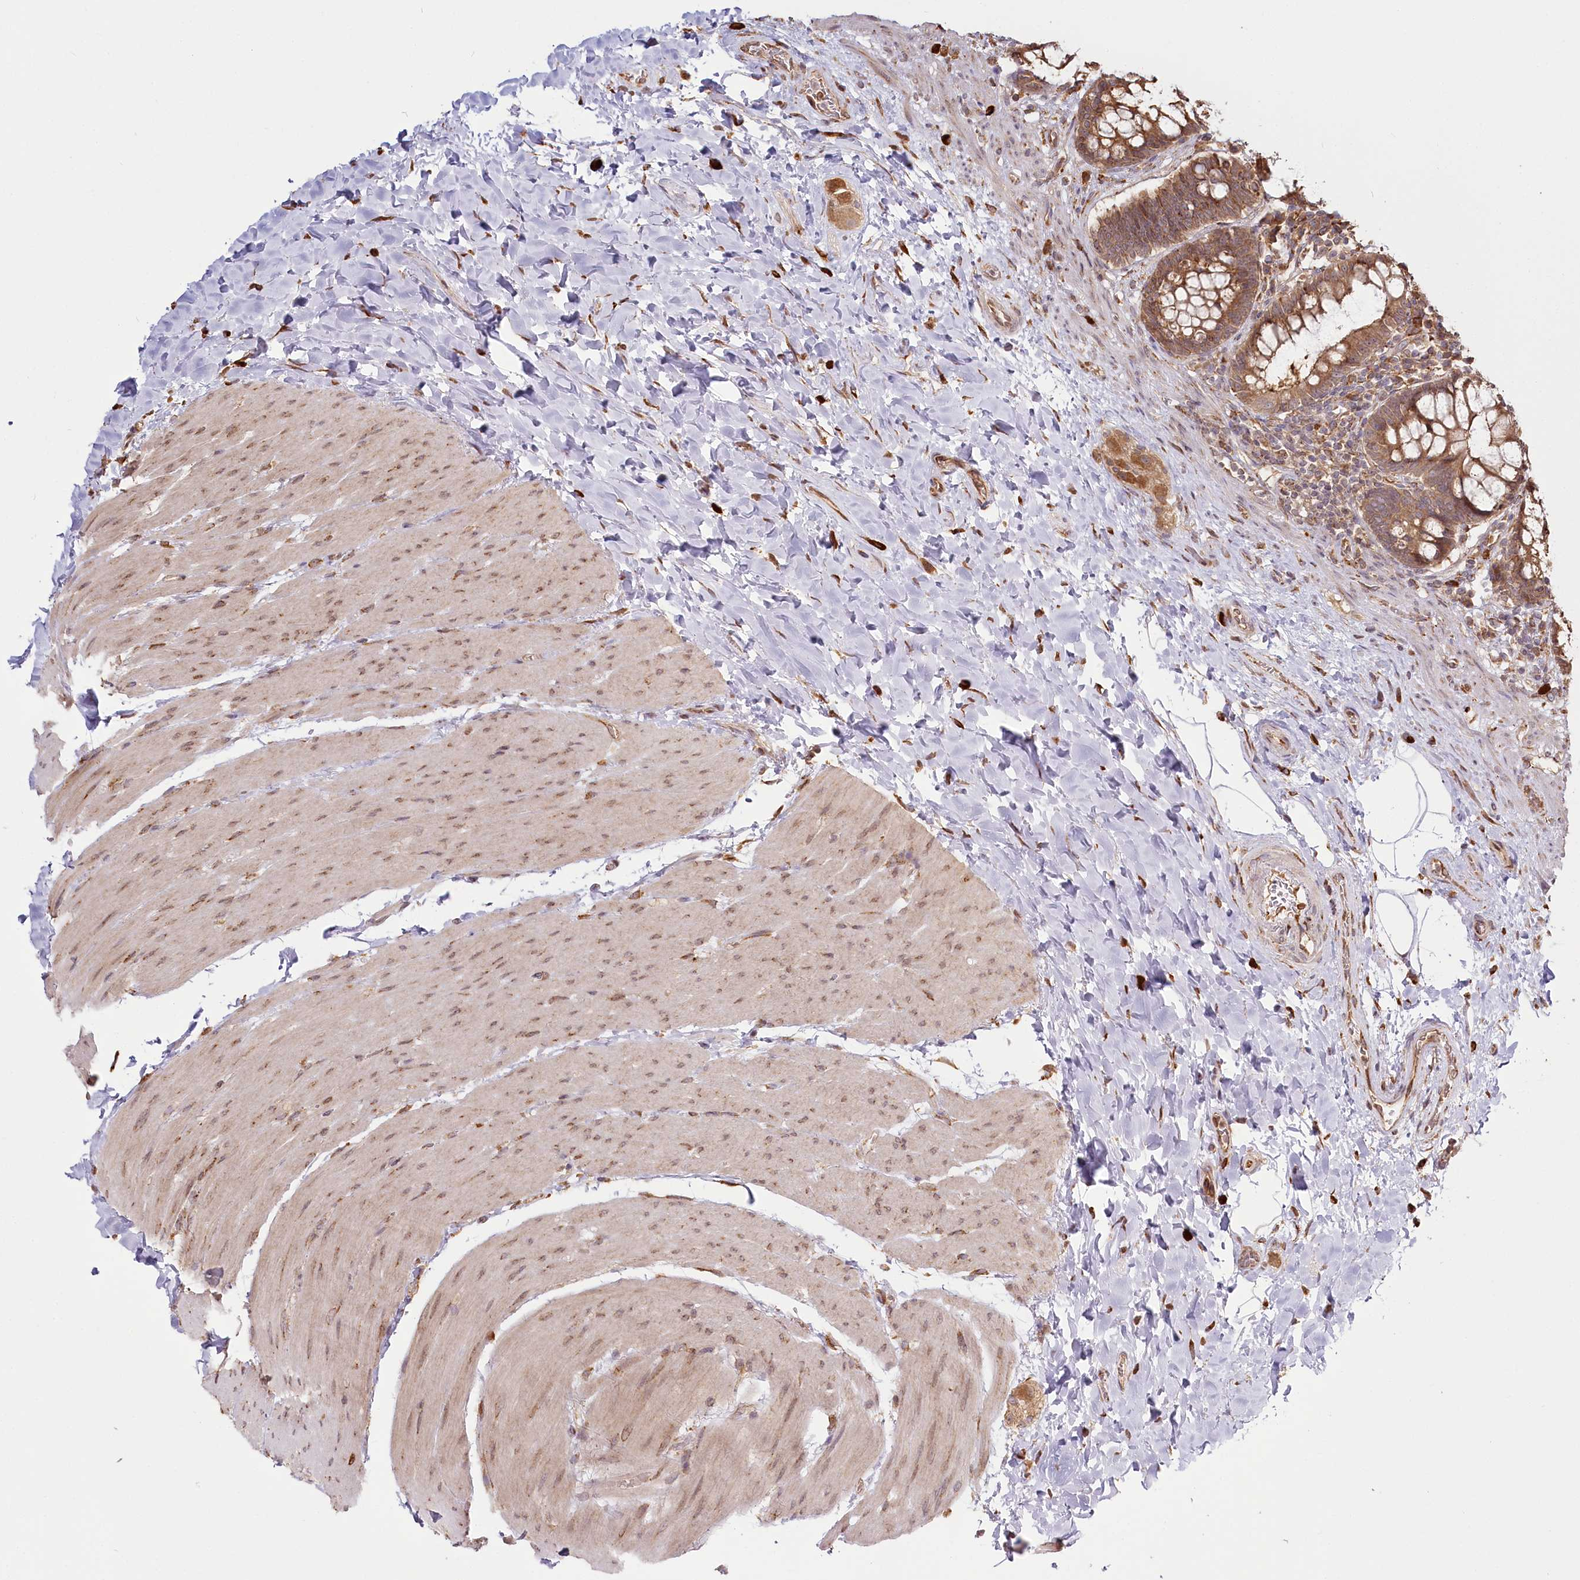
{"staining": {"intensity": "moderate", "quantity": ">75%", "location": "cytoplasmic/membranous,nuclear"}, "tissue": "rectum", "cell_type": "Glandular cells", "image_type": "normal", "snomed": [{"axis": "morphology", "description": "Normal tissue, NOS"}, {"axis": "topography", "description": "Rectum"}], "caption": "IHC histopathology image of benign rectum: human rectum stained using immunohistochemistry (IHC) displays medium levels of moderate protein expression localized specifically in the cytoplasmic/membranous,nuclear of glandular cells, appearing as a cytoplasmic/membranous,nuclear brown color.", "gene": "FAM13A", "patient": {"sex": "male", "age": 64}}